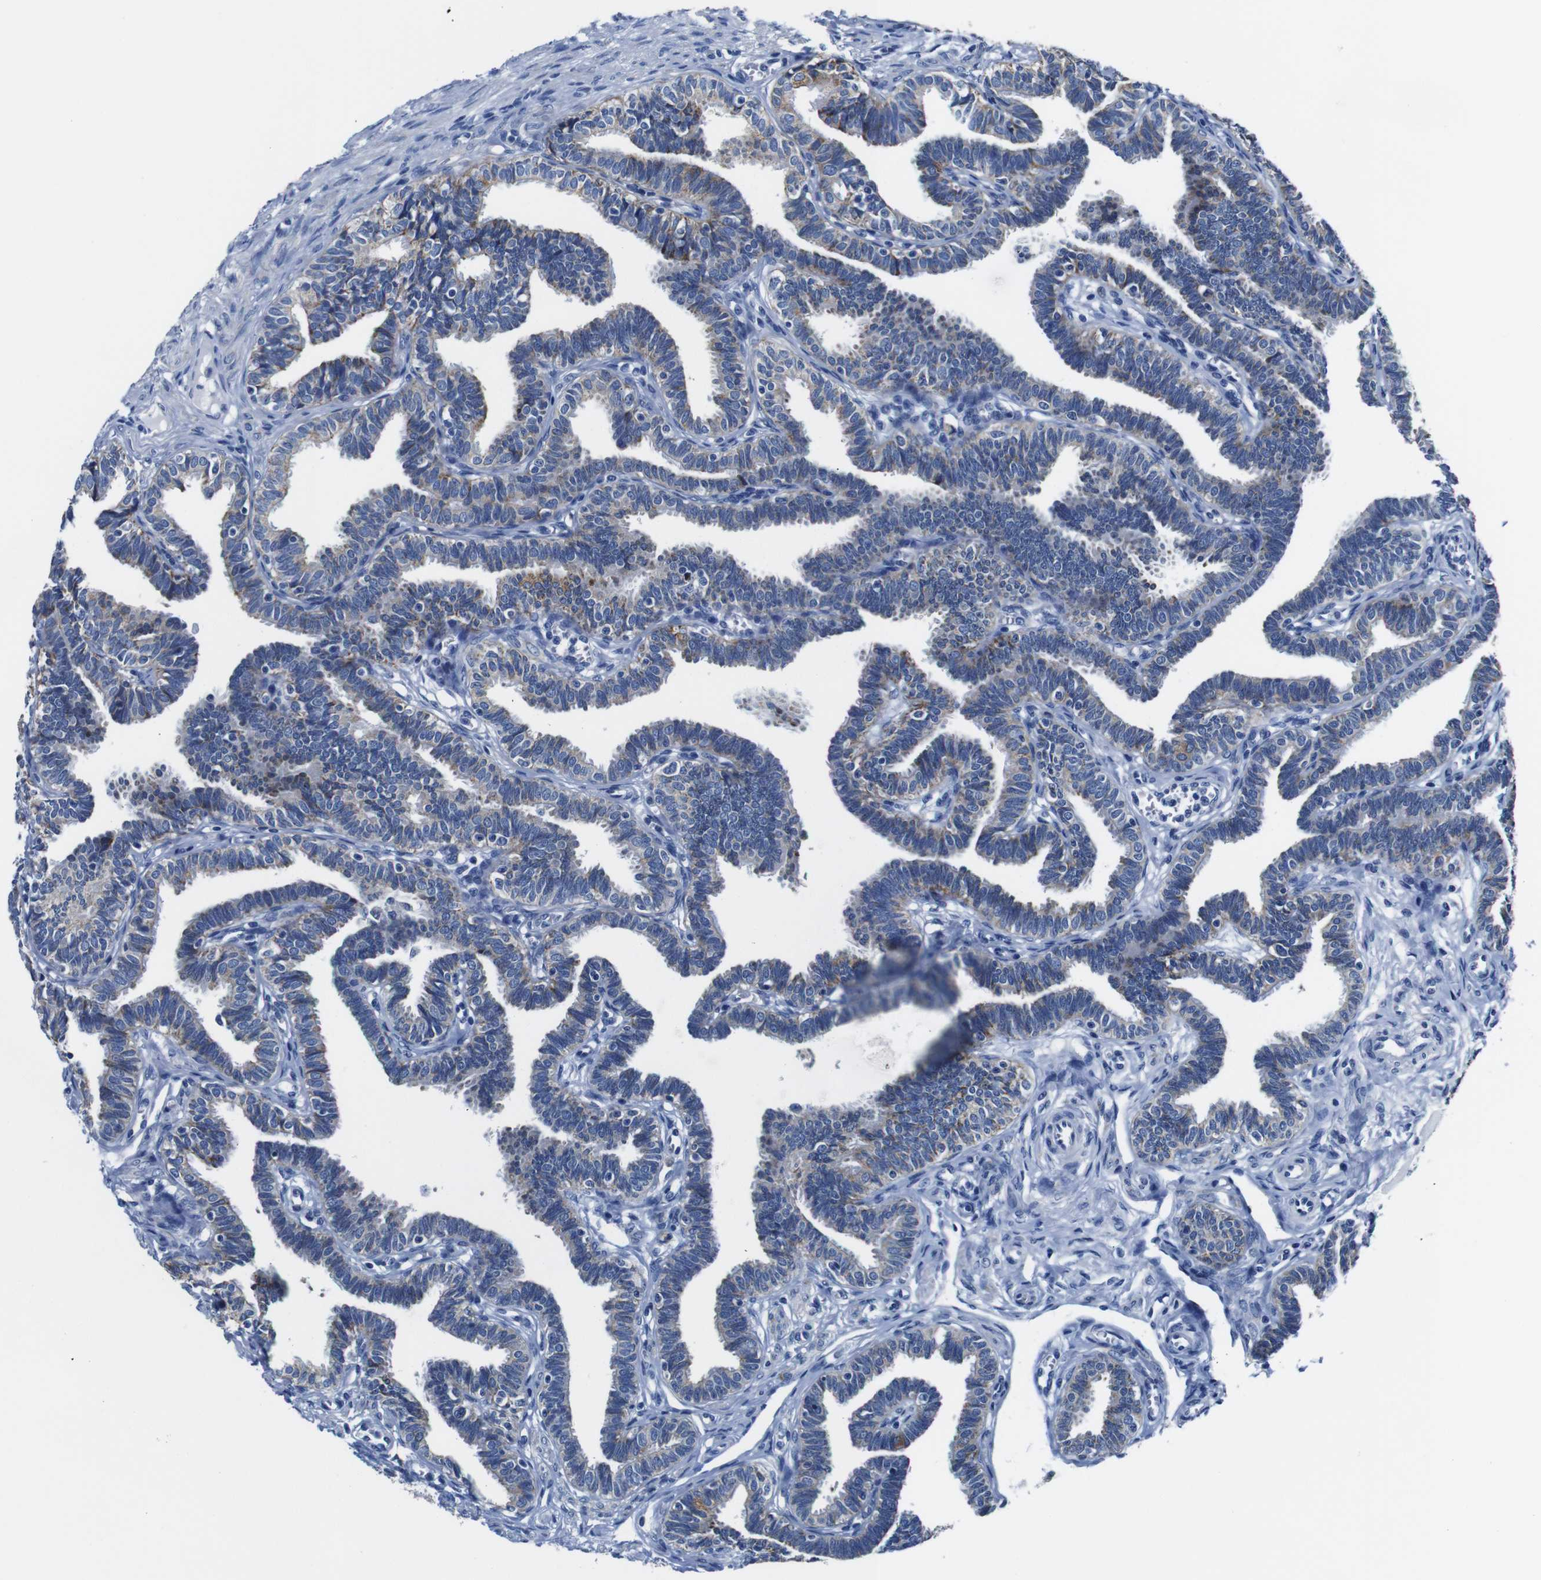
{"staining": {"intensity": "moderate", "quantity": "<25%", "location": "cytoplasmic/membranous"}, "tissue": "fallopian tube", "cell_type": "Glandular cells", "image_type": "normal", "snomed": [{"axis": "morphology", "description": "Normal tissue, NOS"}, {"axis": "topography", "description": "Fallopian tube"}, {"axis": "topography", "description": "Ovary"}], "caption": "Glandular cells reveal low levels of moderate cytoplasmic/membranous positivity in about <25% of cells in unremarkable human fallopian tube. The staining is performed using DAB (3,3'-diaminobenzidine) brown chromogen to label protein expression. The nuclei are counter-stained blue using hematoxylin.", "gene": "SNX19", "patient": {"sex": "female", "age": 23}}